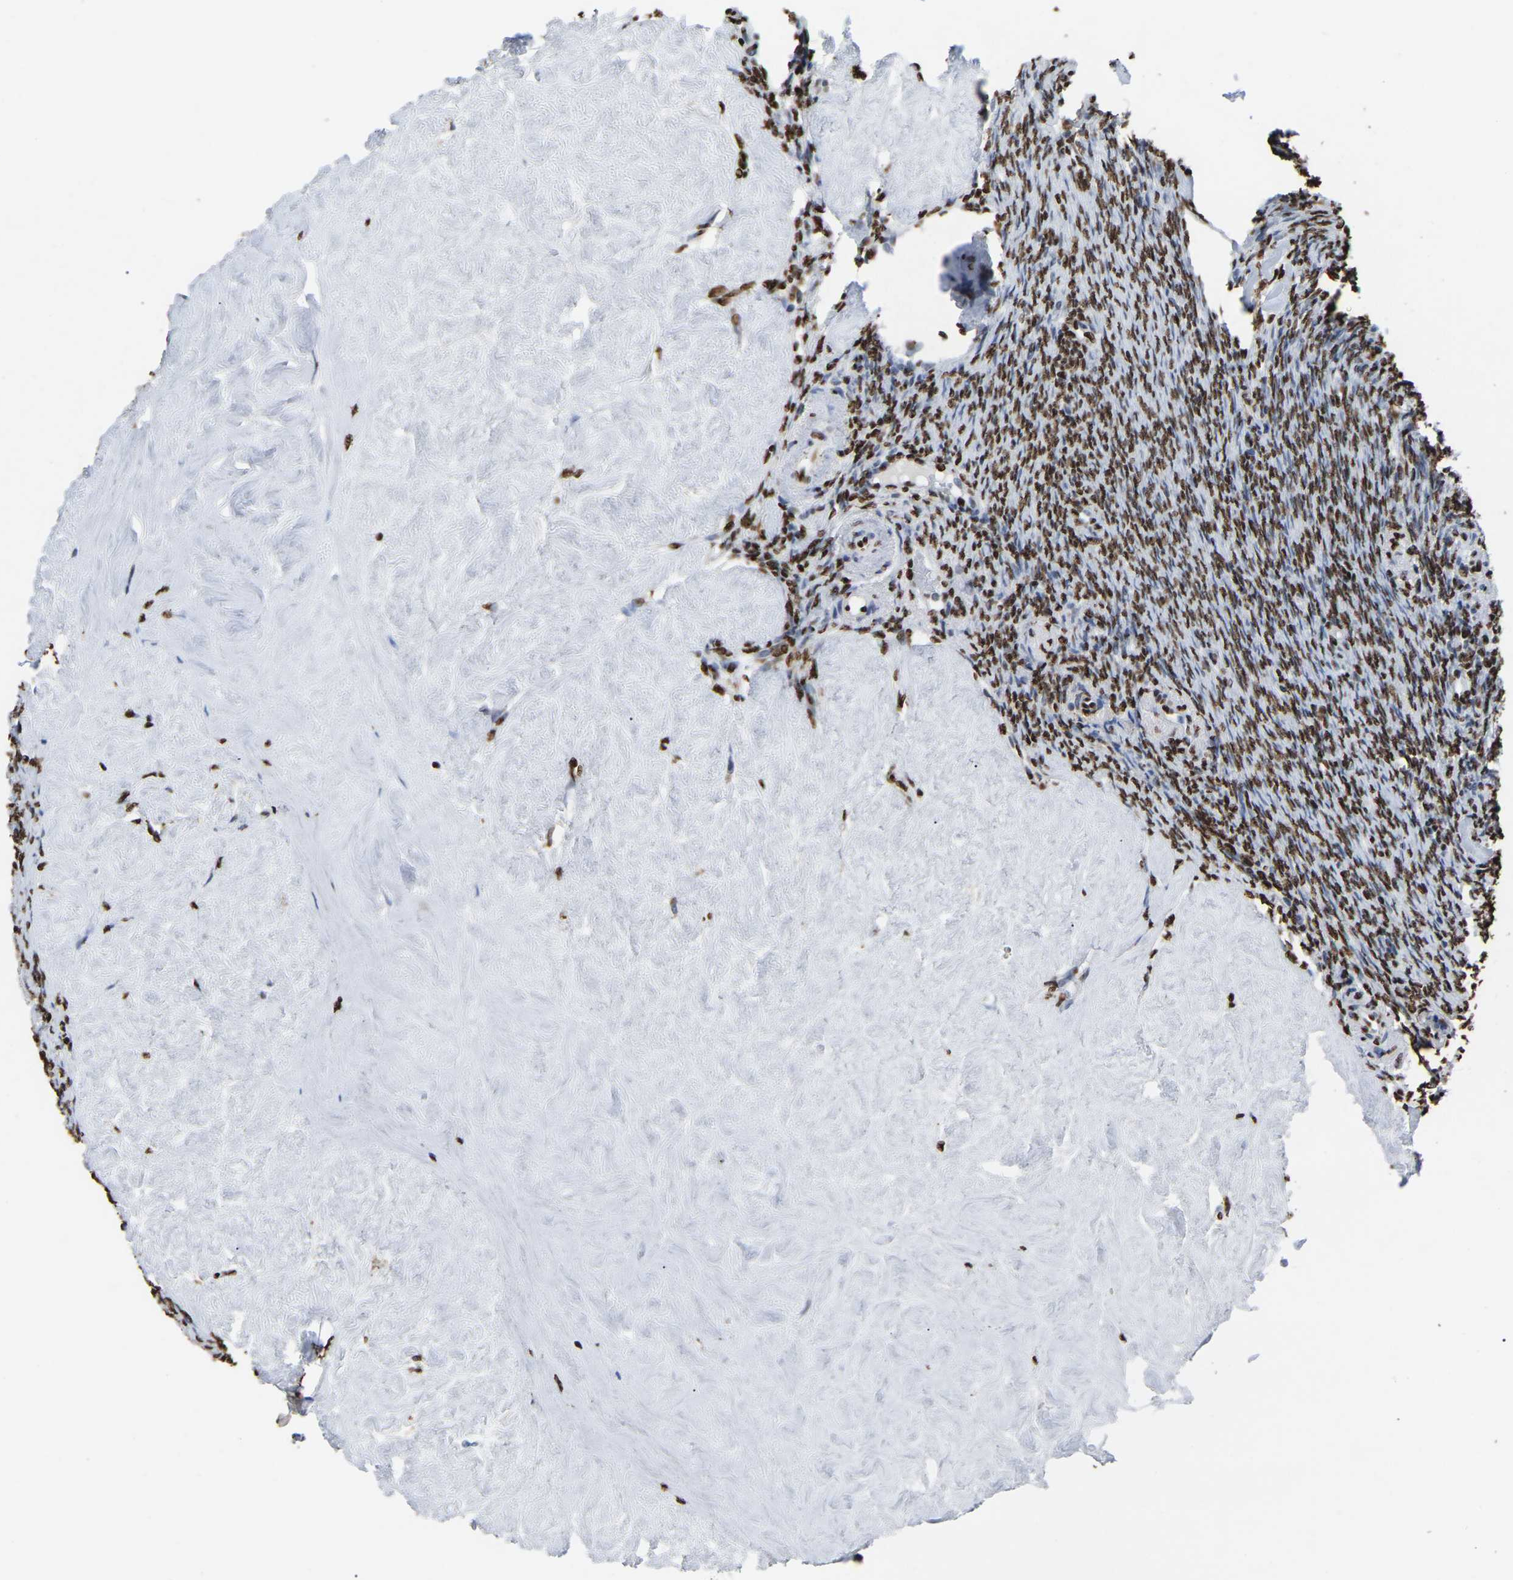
{"staining": {"intensity": "strong", "quantity": ">75%", "location": "nuclear"}, "tissue": "ovary", "cell_type": "Follicle cells", "image_type": "normal", "snomed": [{"axis": "morphology", "description": "Normal tissue, NOS"}, {"axis": "topography", "description": "Ovary"}], "caption": "Ovary was stained to show a protein in brown. There is high levels of strong nuclear staining in approximately >75% of follicle cells. The protein of interest is shown in brown color, while the nuclei are stained blue.", "gene": "RBL2", "patient": {"sex": "female", "age": 41}}